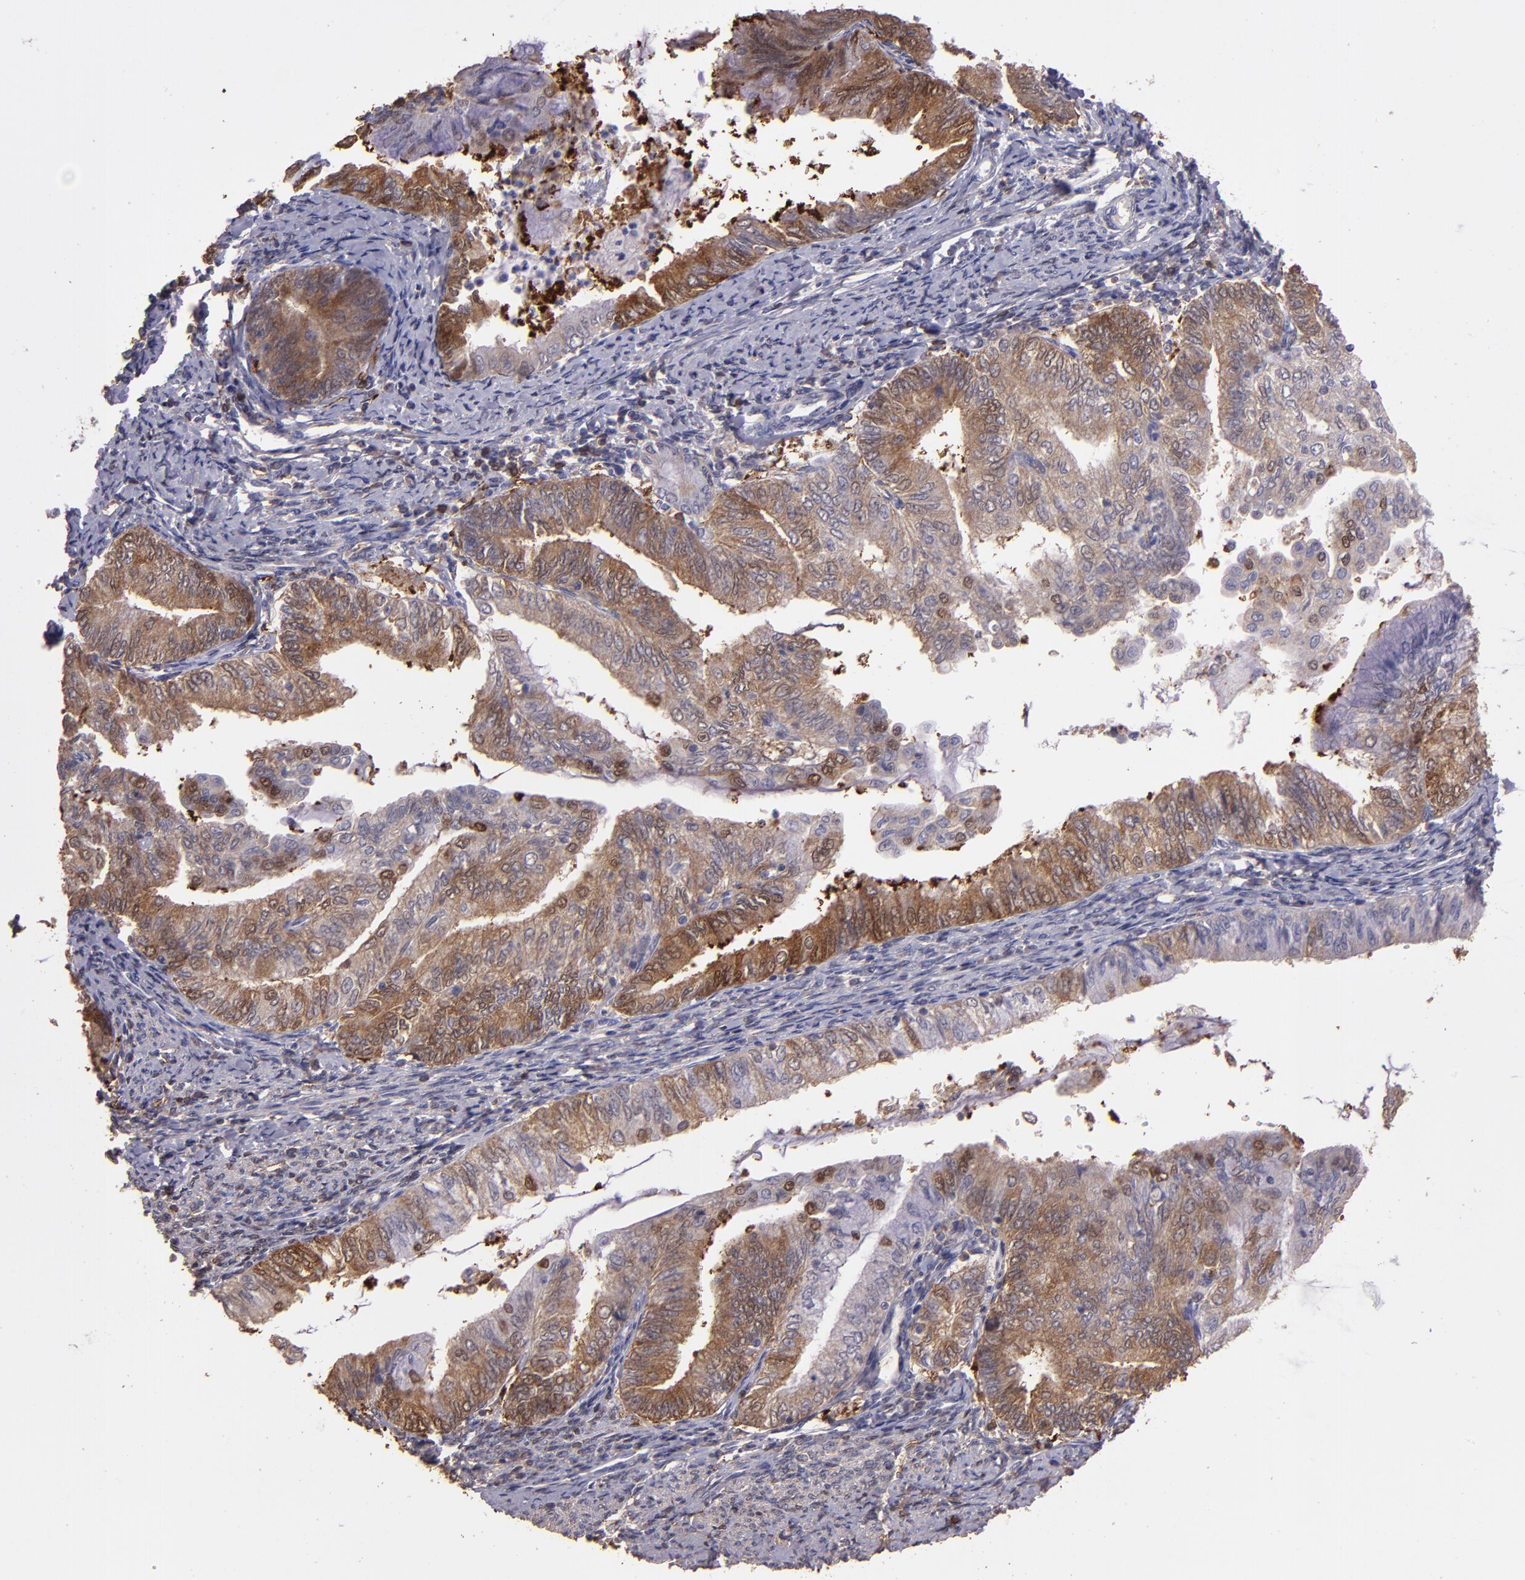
{"staining": {"intensity": "strong", "quantity": ">75%", "location": "cytoplasmic/membranous"}, "tissue": "endometrial cancer", "cell_type": "Tumor cells", "image_type": "cancer", "snomed": [{"axis": "morphology", "description": "Adenocarcinoma, NOS"}, {"axis": "topography", "description": "Endometrium"}], "caption": "A photomicrograph of human endometrial adenocarcinoma stained for a protein reveals strong cytoplasmic/membranous brown staining in tumor cells.", "gene": "PAPPA", "patient": {"sex": "female", "age": 66}}